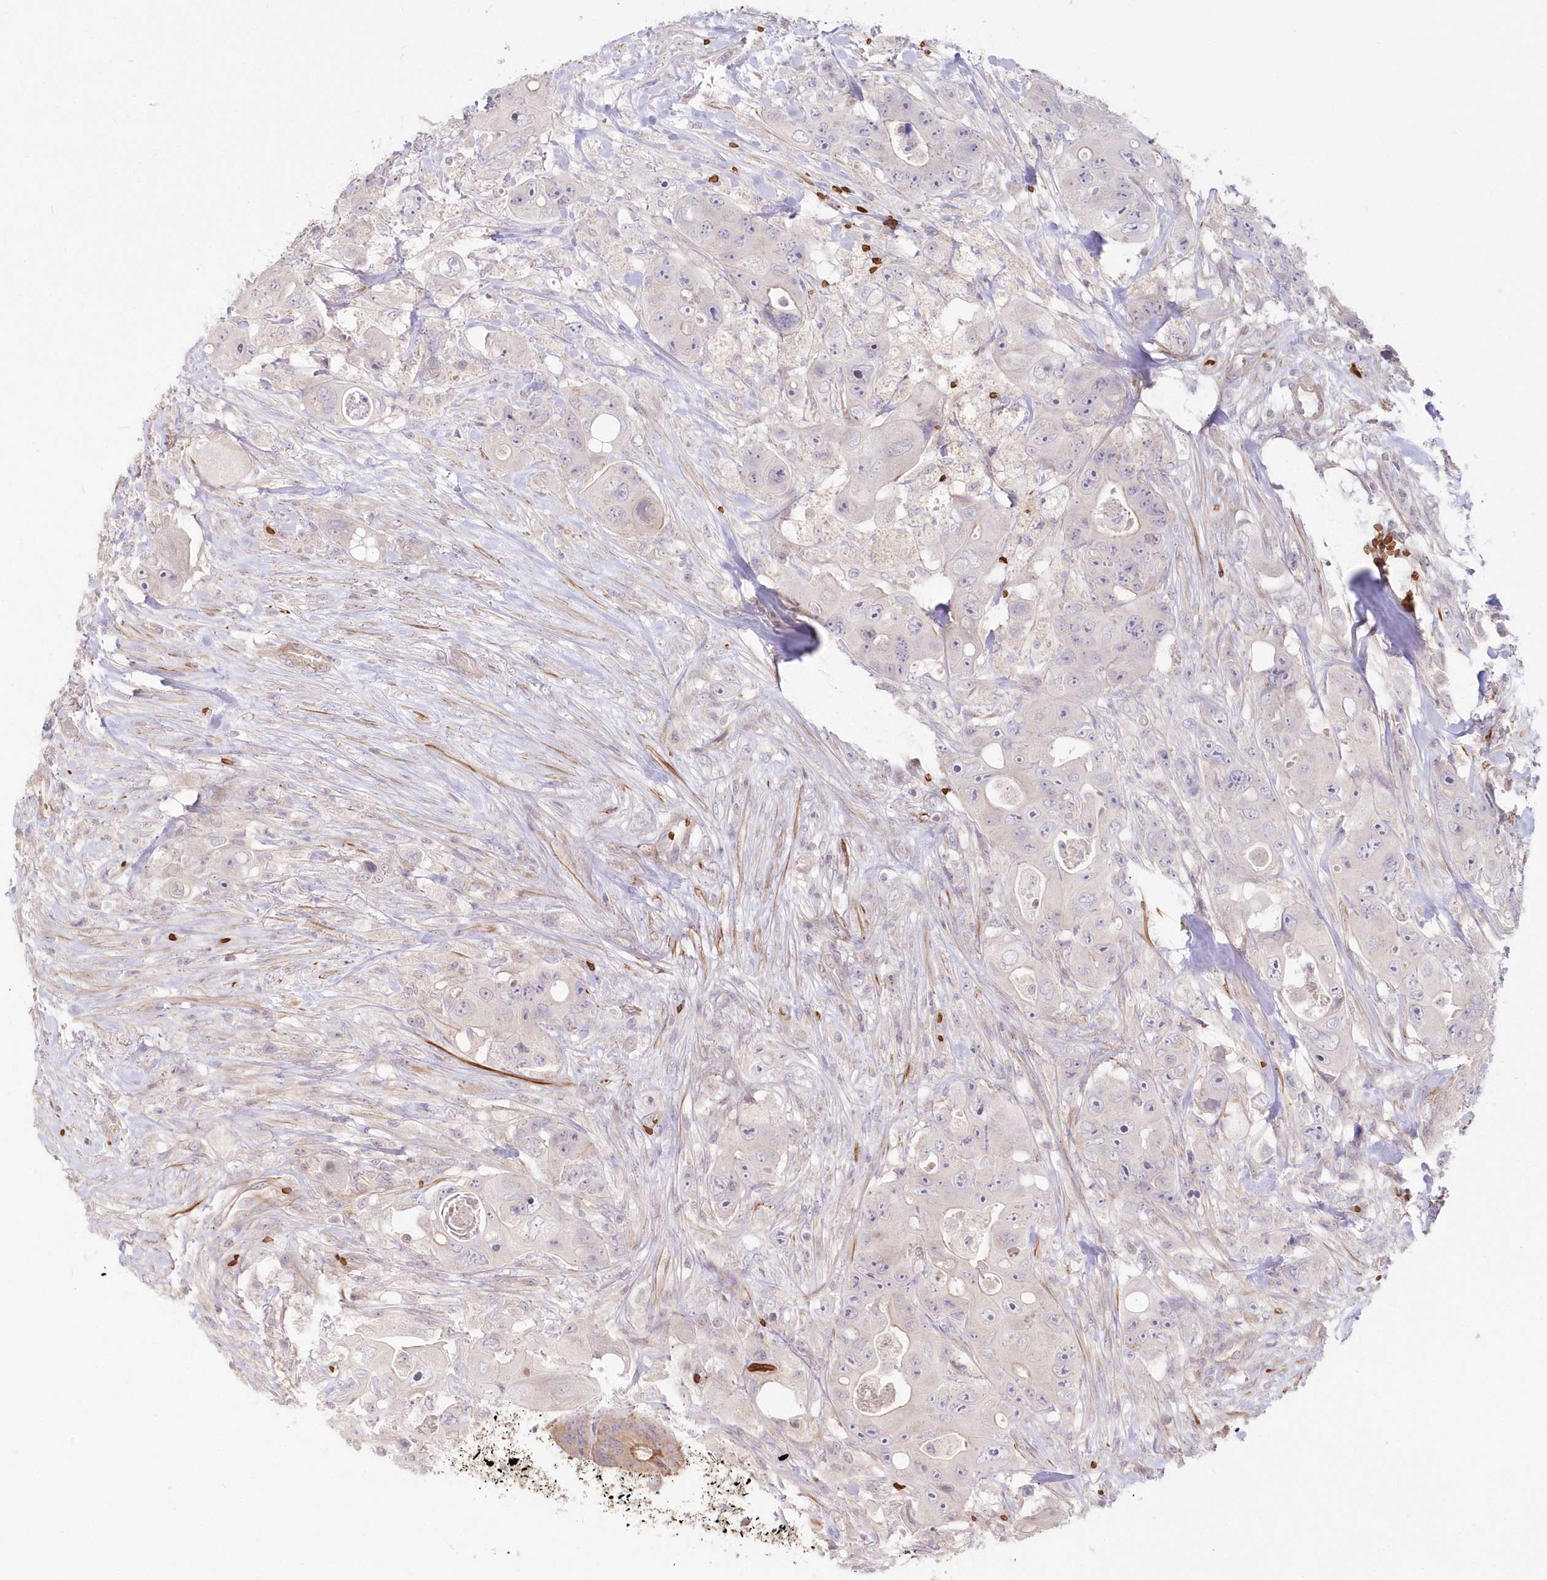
{"staining": {"intensity": "negative", "quantity": "none", "location": "none"}, "tissue": "colorectal cancer", "cell_type": "Tumor cells", "image_type": "cancer", "snomed": [{"axis": "morphology", "description": "Adenocarcinoma, NOS"}, {"axis": "topography", "description": "Colon"}], "caption": "Immunohistochemical staining of human colorectal adenocarcinoma shows no significant staining in tumor cells. Nuclei are stained in blue.", "gene": "SERINC1", "patient": {"sex": "female", "age": 46}}